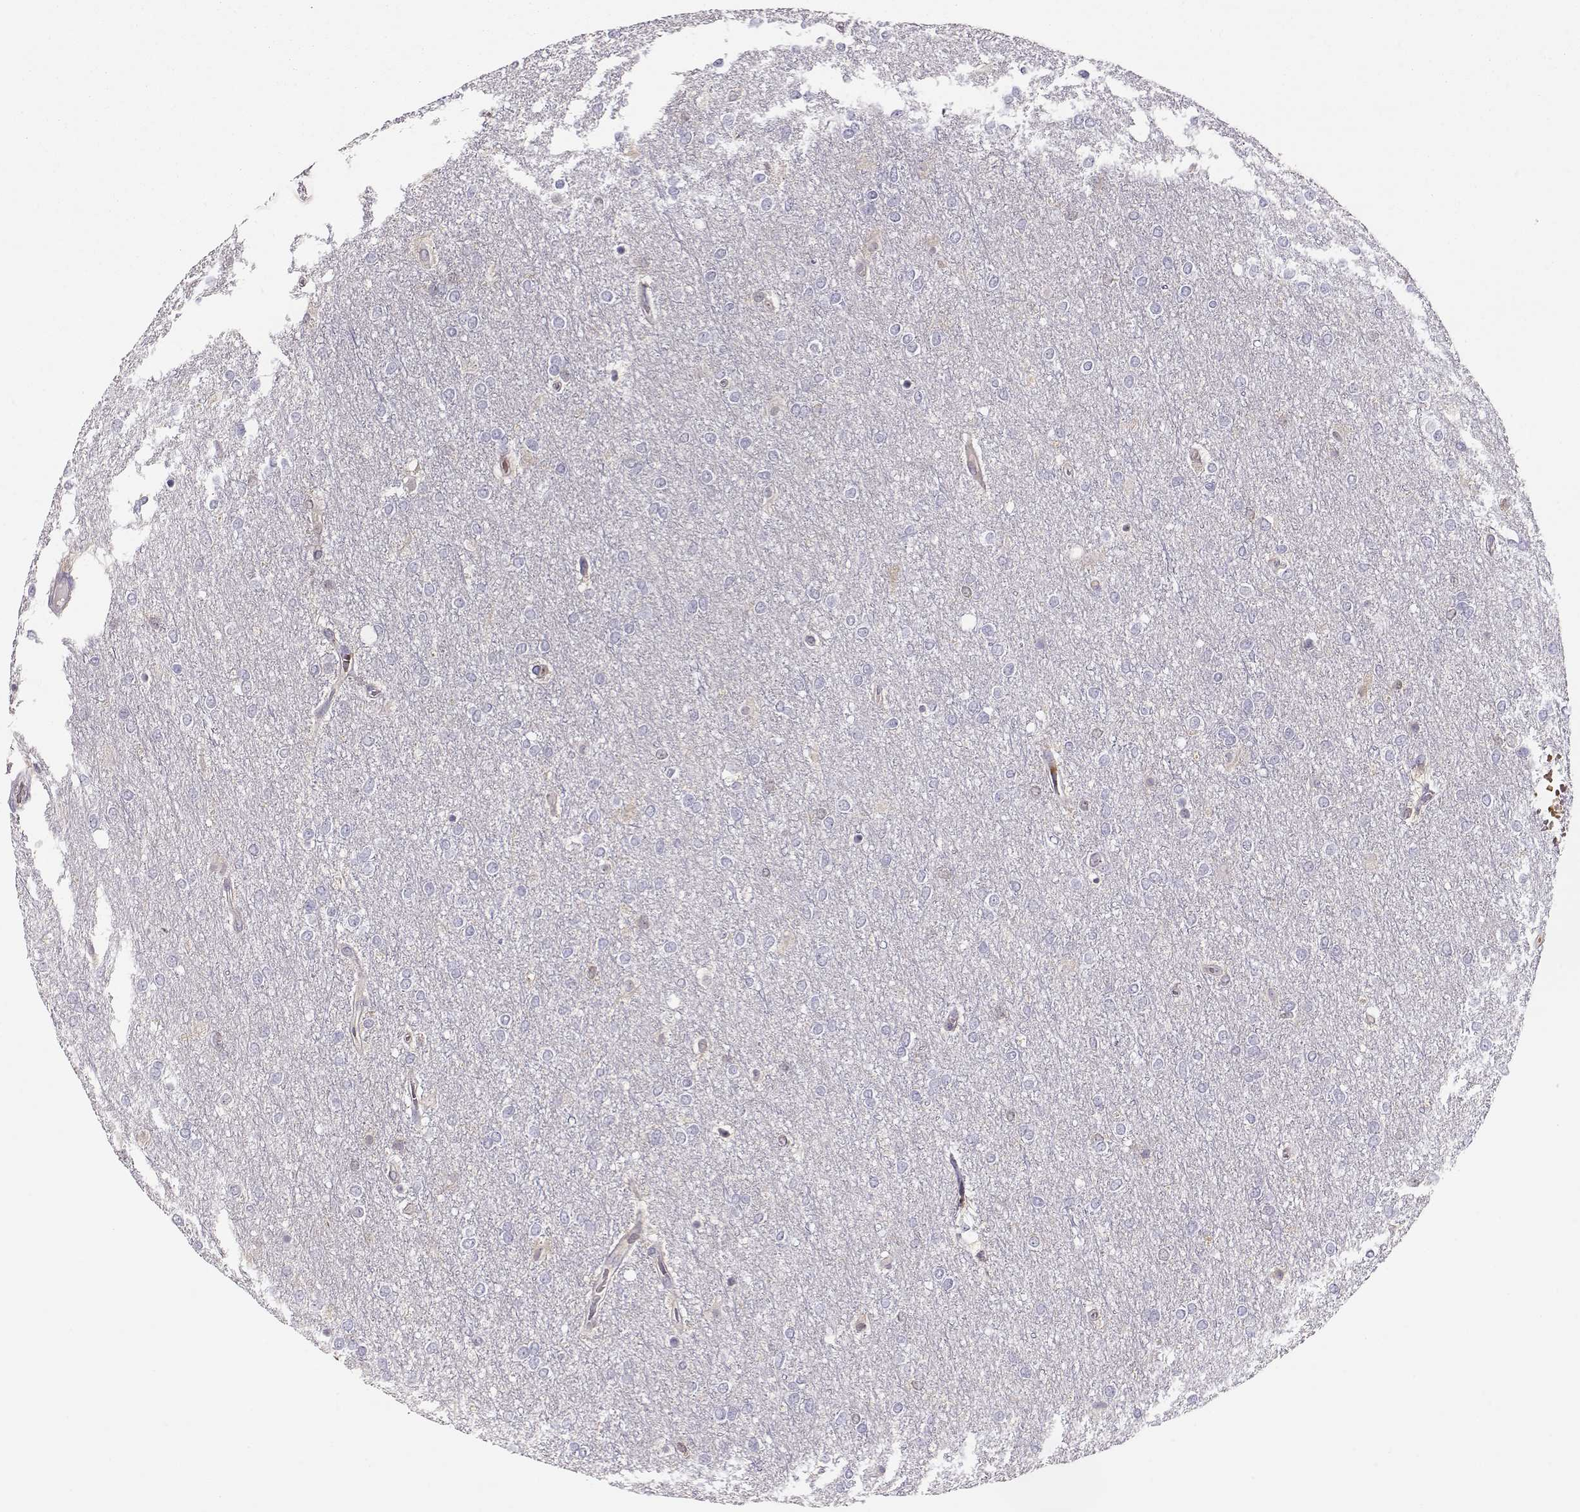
{"staining": {"intensity": "negative", "quantity": "none", "location": "none"}, "tissue": "glioma", "cell_type": "Tumor cells", "image_type": "cancer", "snomed": [{"axis": "morphology", "description": "Glioma, malignant, High grade"}, {"axis": "topography", "description": "Brain"}], "caption": "Immunohistochemical staining of glioma demonstrates no significant expression in tumor cells.", "gene": "PNP", "patient": {"sex": "female", "age": 61}}